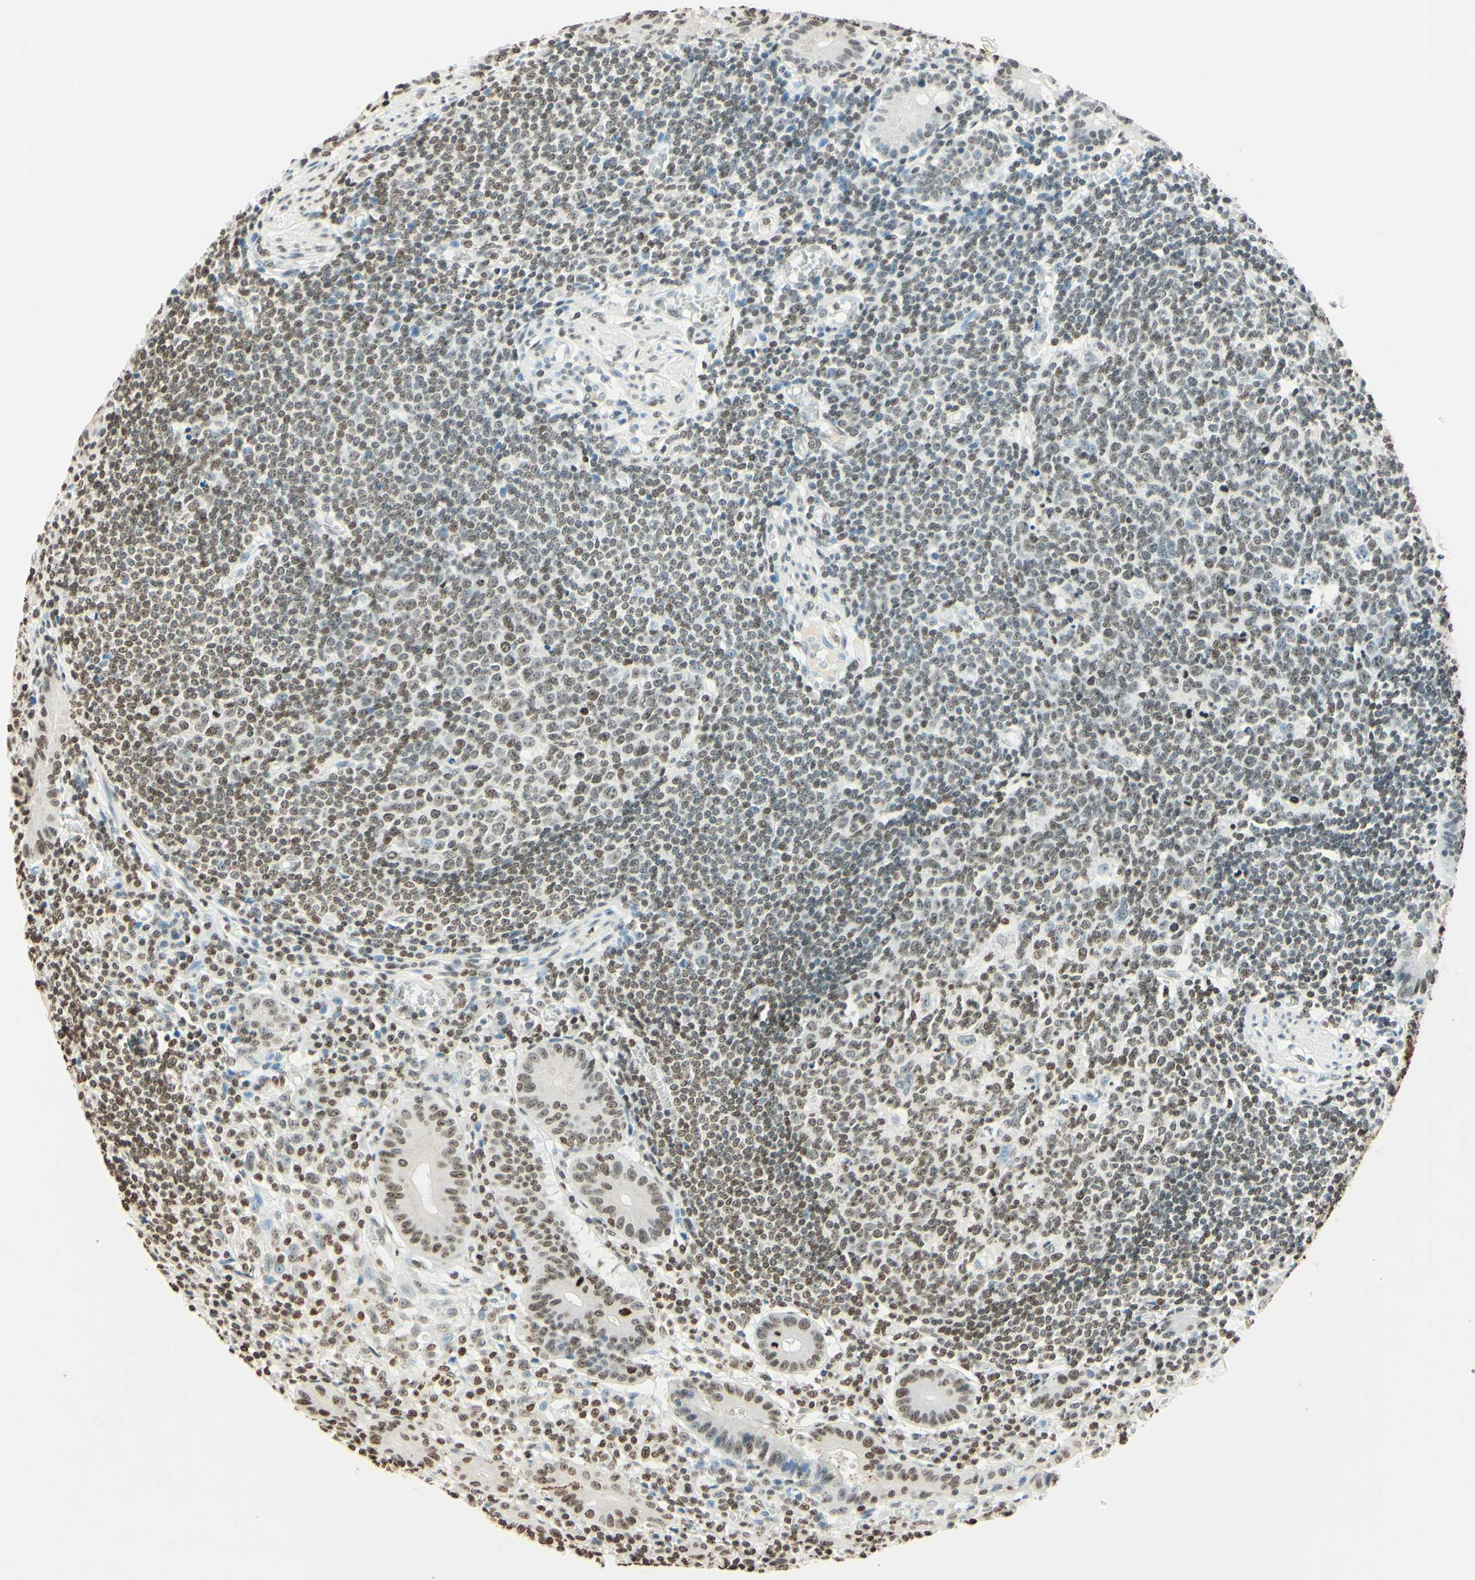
{"staining": {"intensity": "moderate", "quantity": "25%-75%", "location": "nuclear"}, "tissue": "small intestine", "cell_type": "Glandular cells", "image_type": "normal", "snomed": [{"axis": "morphology", "description": "Normal tissue, NOS"}, {"axis": "morphology", "description": "Cystadenocarcinoma, serous, Metastatic site"}, {"axis": "topography", "description": "Small intestine"}], "caption": "Immunohistochemical staining of unremarkable small intestine displays medium levels of moderate nuclear staining in about 25%-75% of glandular cells.", "gene": "MSH2", "patient": {"sex": "female", "age": 61}}